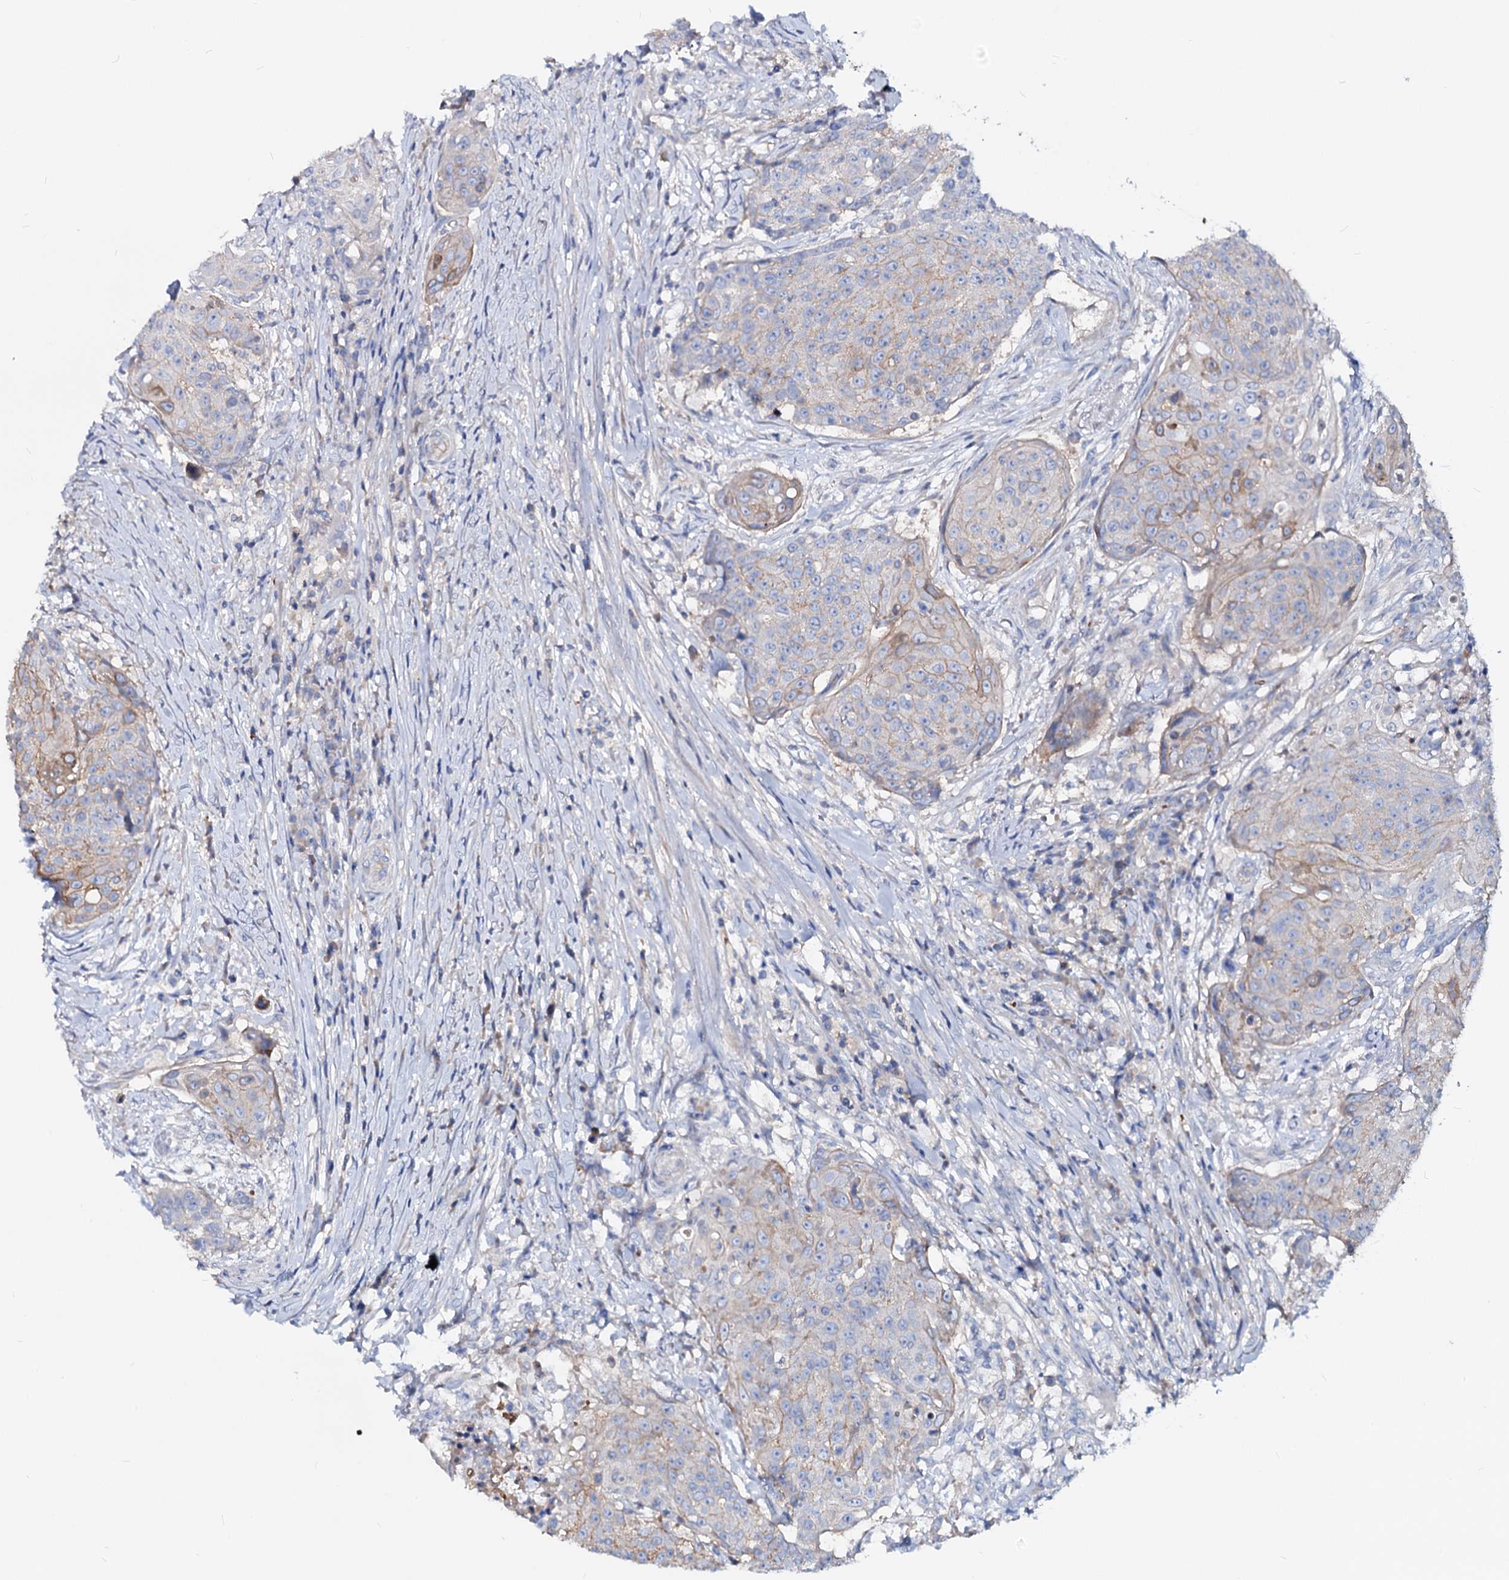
{"staining": {"intensity": "weak", "quantity": "25%-75%", "location": "cytoplasmic/membranous"}, "tissue": "urothelial cancer", "cell_type": "Tumor cells", "image_type": "cancer", "snomed": [{"axis": "morphology", "description": "Urothelial carcinoma, High grade"}, {"axis": "topography", "description": "Urinary bladder"}], "caption": "Immunohistochemistry (IHC) of human urothelial carcinoma (high-grade) displays low levels of weak cytoplasmic/membranous positivity in approximately 25%-75% of tumor cells.", "gene": "DYDC2", "patient": {"sex": "female", "age": 63}}